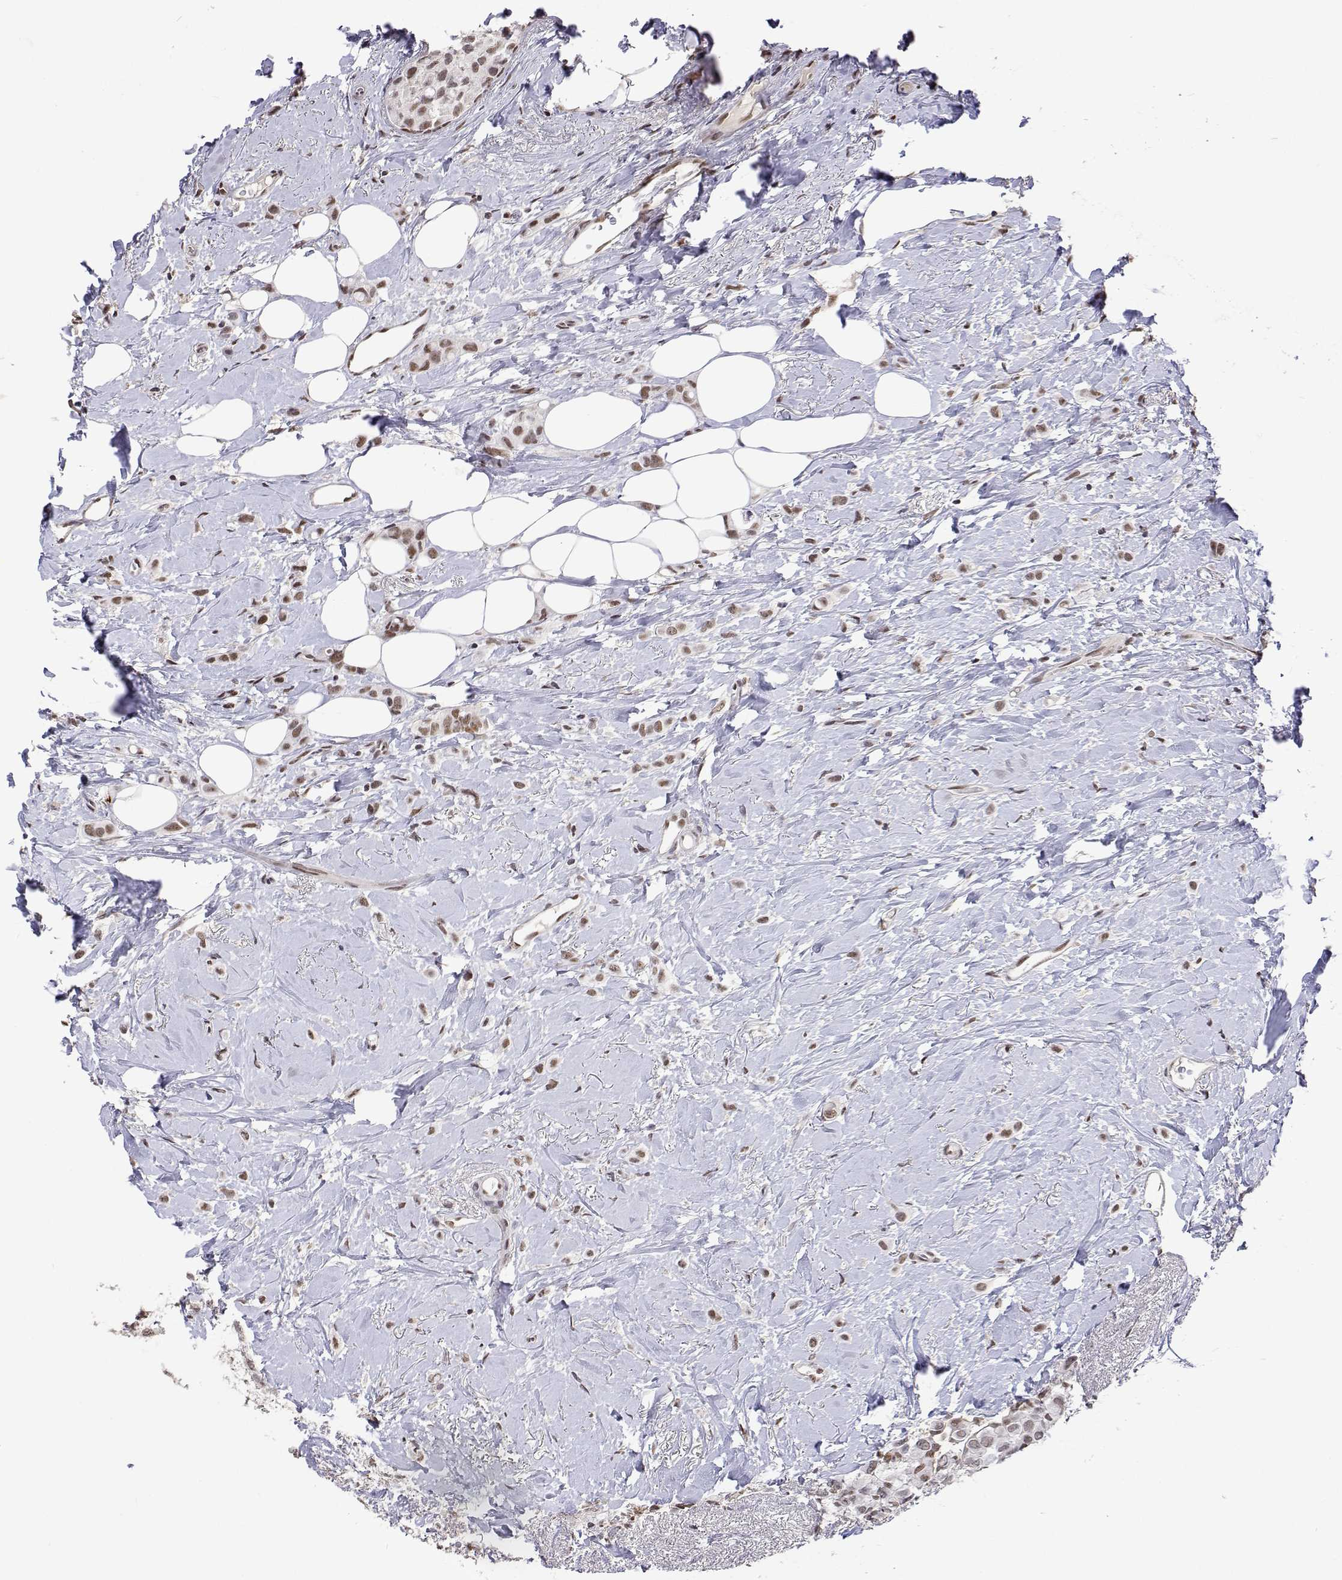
{"staining": {"intensity": "weak", "quantity": ">75%", "location": "nuclear"}, "tissue": "breast cancer", "cell_type": "Tumor cells", "image_type": "cancer", "snomed": [{"axis": "morphology", "description": "Lobular carcinoma"}, {"axis": "topography", "description": "Breast"}], "caption": "Protein staining of breast cancer tissue demonstrates weak nuclear positivity in about >75% of tumor cells.", "gene": "HNRNPA0", "patient": {"sex": "female", "age": 66}}